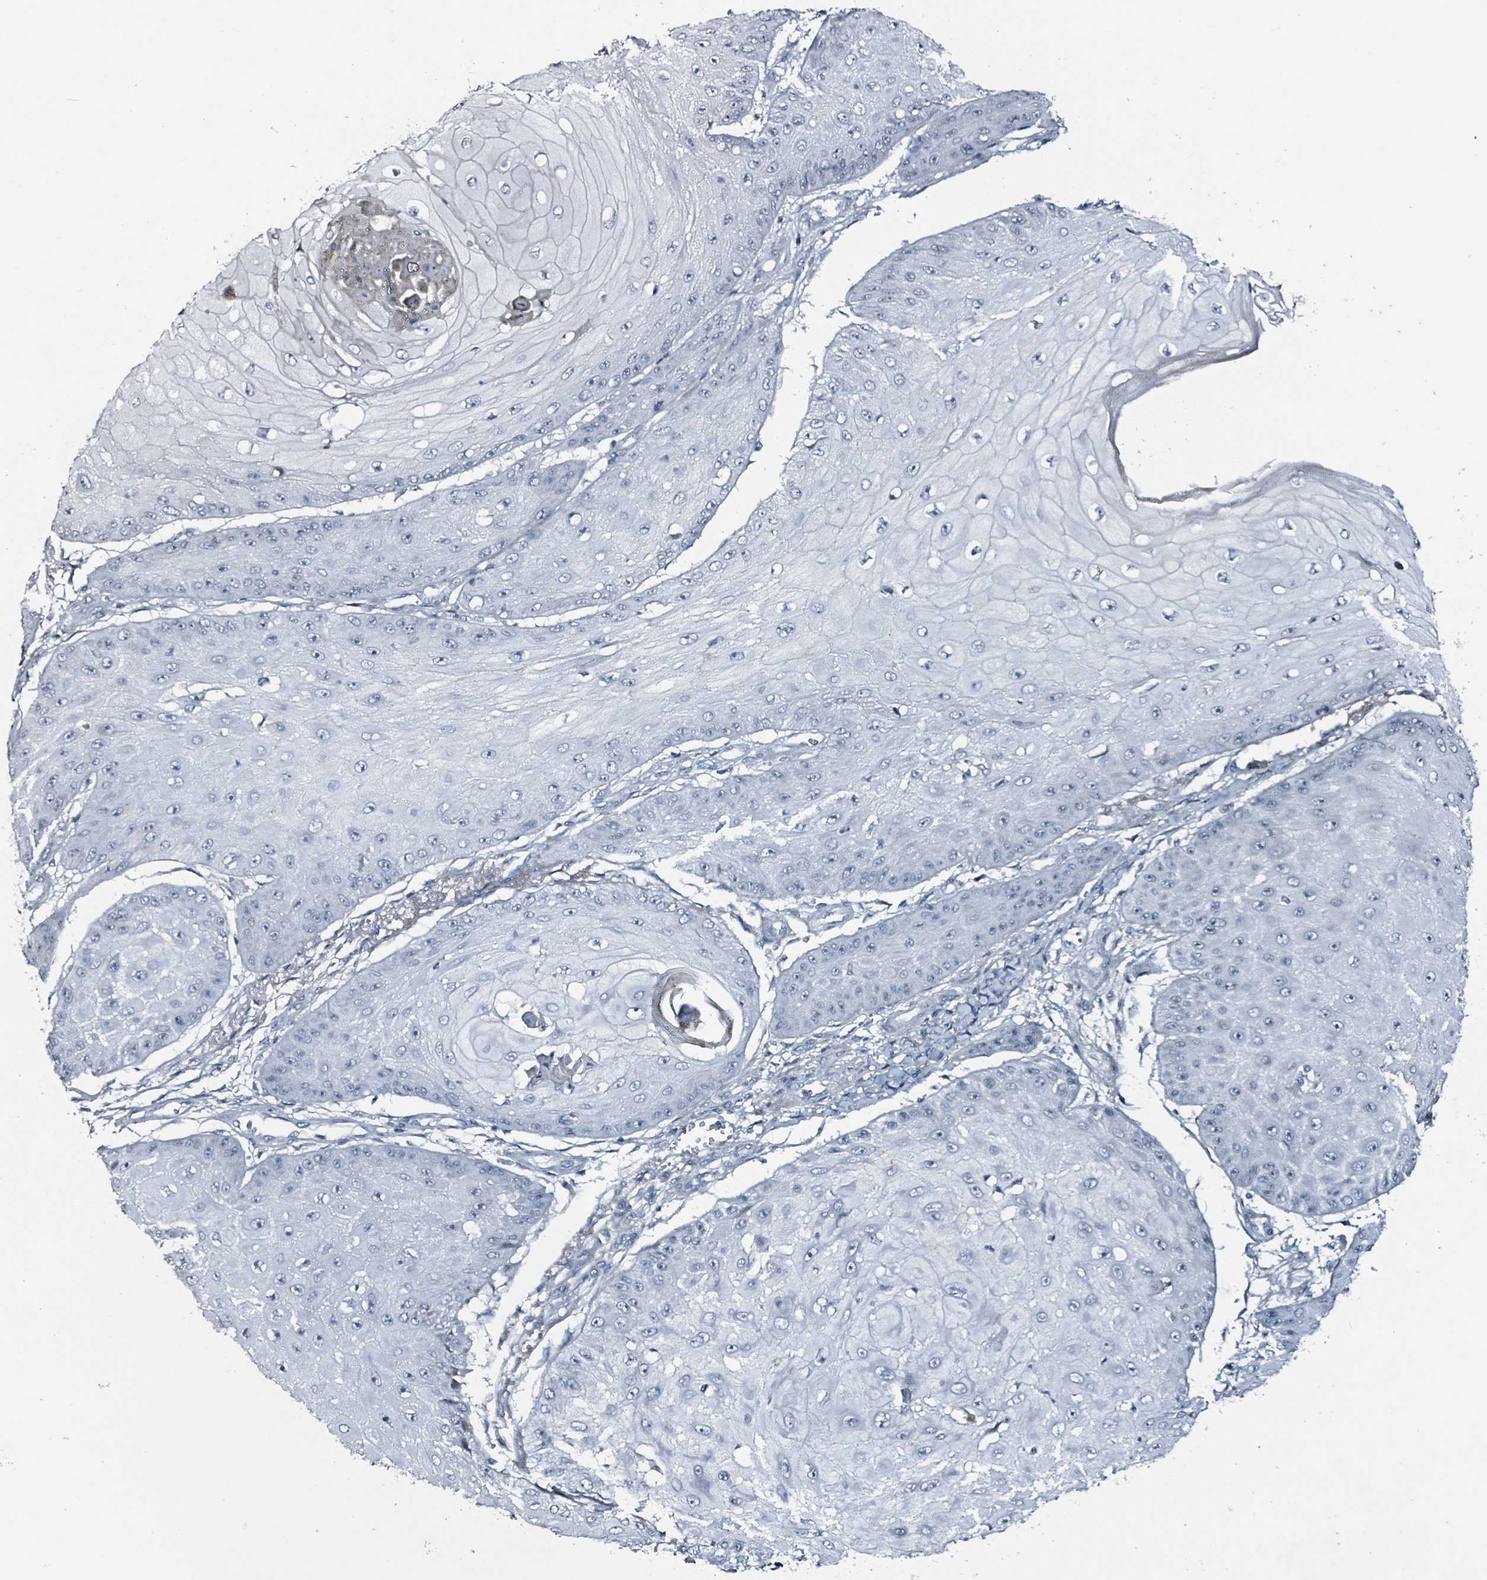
{"staining": {"intensity": "negative", "quantity": "none", "location": "none"}, "tissue": "skin cancer", "cell_type": "Tumor cells", "image_type": "cancer", "snomed": [{"axis": "morphology", "description": "Squamous cell carcinoma, NOS"}, {"axis": "topography", "description": "Skin"}], "caption": "A photomicrograph of skin cancer stained for a protein demonstrates no brown staining in tumor cells. (DAB (3,3'-diaminobenzidine) immunohistochemistry (IHC), high magnification).", "gene": "CA9", "patient": {"sex": "male", "age": 70}}